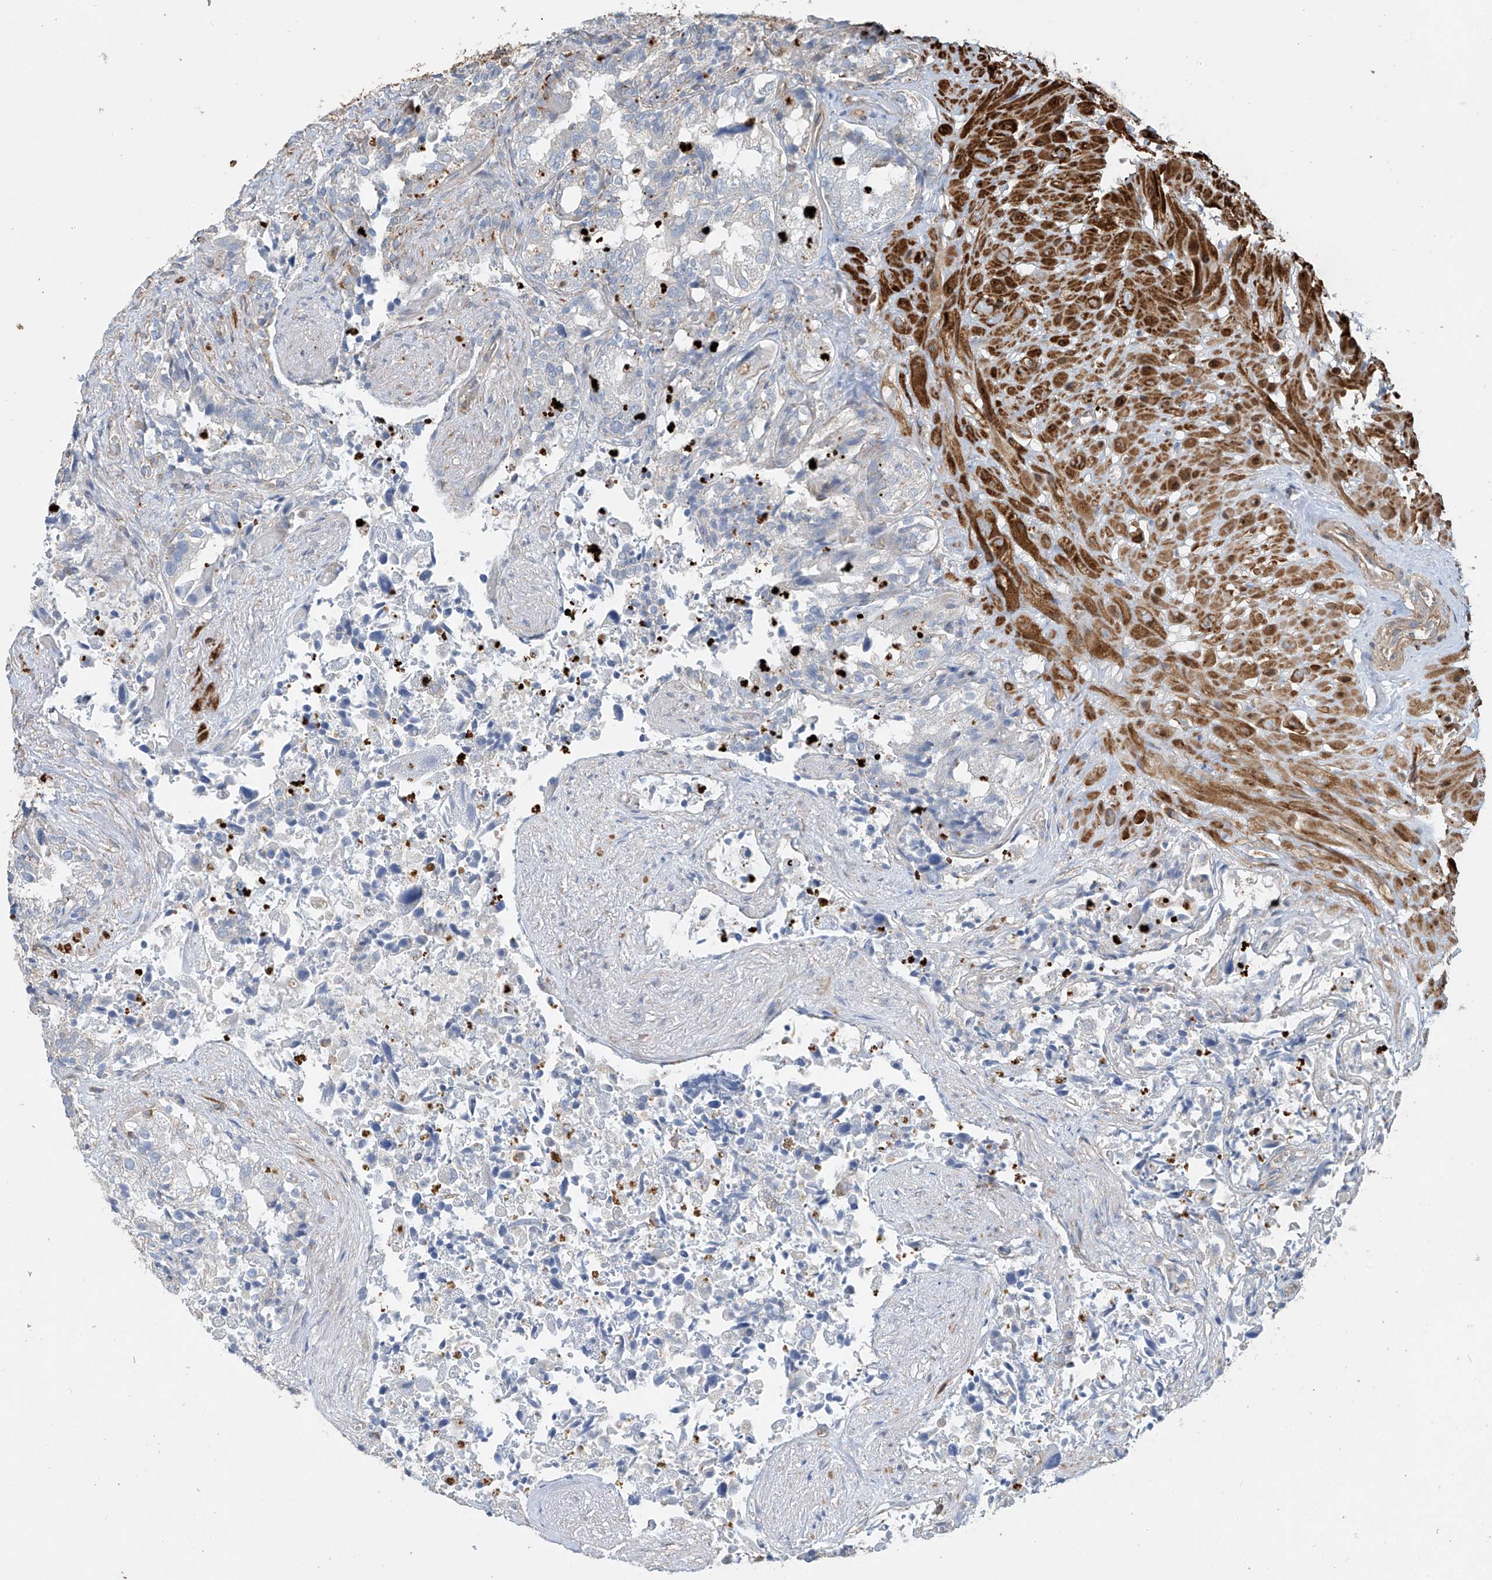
{"staining": {"intensity": "negative", "quantity": "none", "location": "none"}, "tissue": "seminal vesicle", "cell_type": "Glandular cells", "image_type": "normal", "snomed": [{"axis": "morphology", "description": "Normal tissue, NOS"}, {"axis": "topography", "description": "Seminal veicle"}, {"axis": "topography", "description": "Peripheral nerve tissue"}], "caption": "This is a micrograph of IHC staining of benign seminal vesicle, which shows no positivity in glandular cells.", "gene": "SH3BGRL3", "patient": {"sex": "male", "age": 63}}